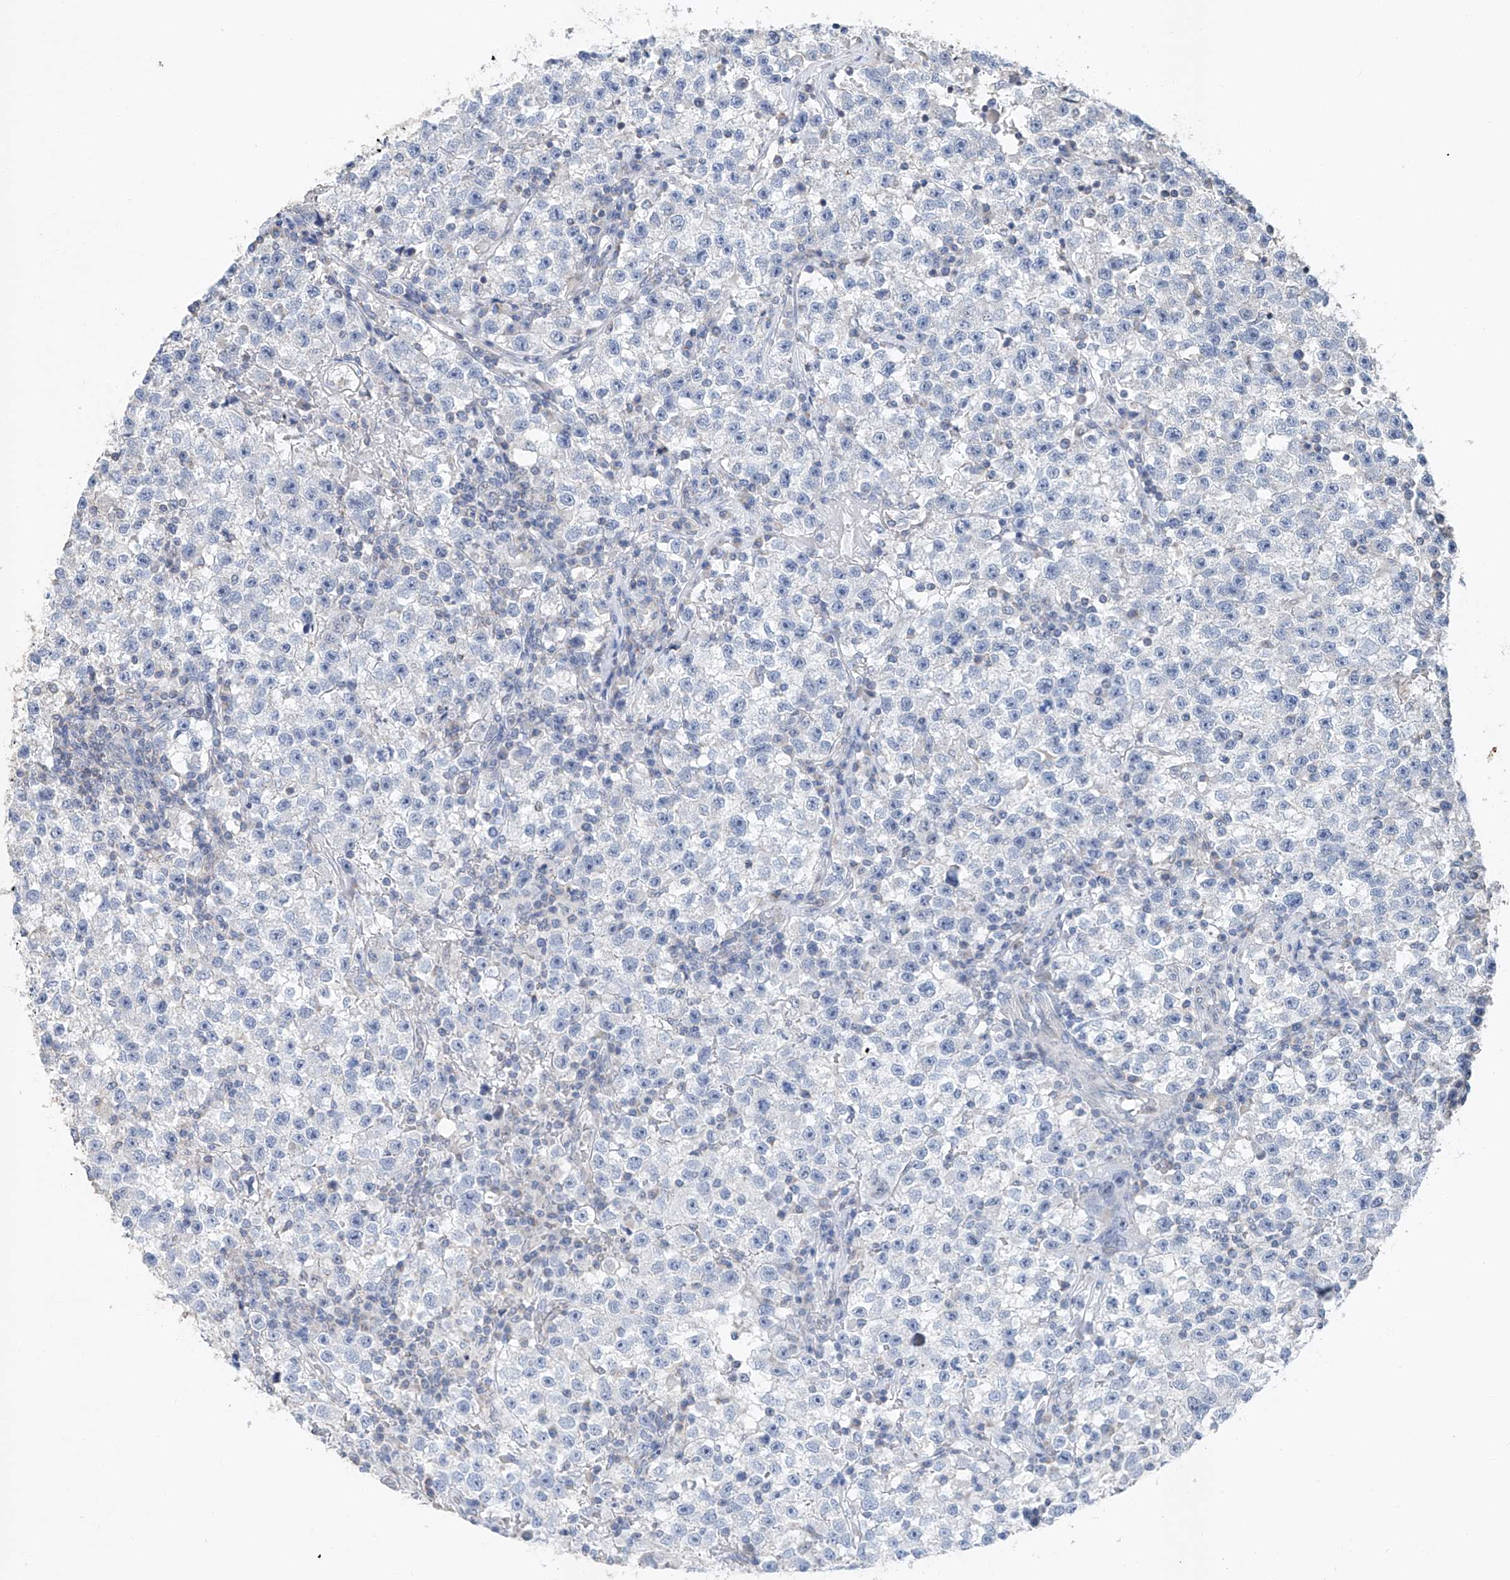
{"staining": {"intensity": "negative", "quantity": "none", "location": "none"}, "tissue": "testis cancer", "cell_type": "Tumor cells", "image_type": "cancer", "snomed": [{"axis": "morphology", "description": "Seminoma, NOS"}, {"axis": "topography", "description": "Testis"}], "caption": "This is an immunohistochemistry (IHC) micrograph of testis seminoma. There is no expression in tumor cells.", "gene": "KLF15", "patient": {"sex": "male", "age": 22}}